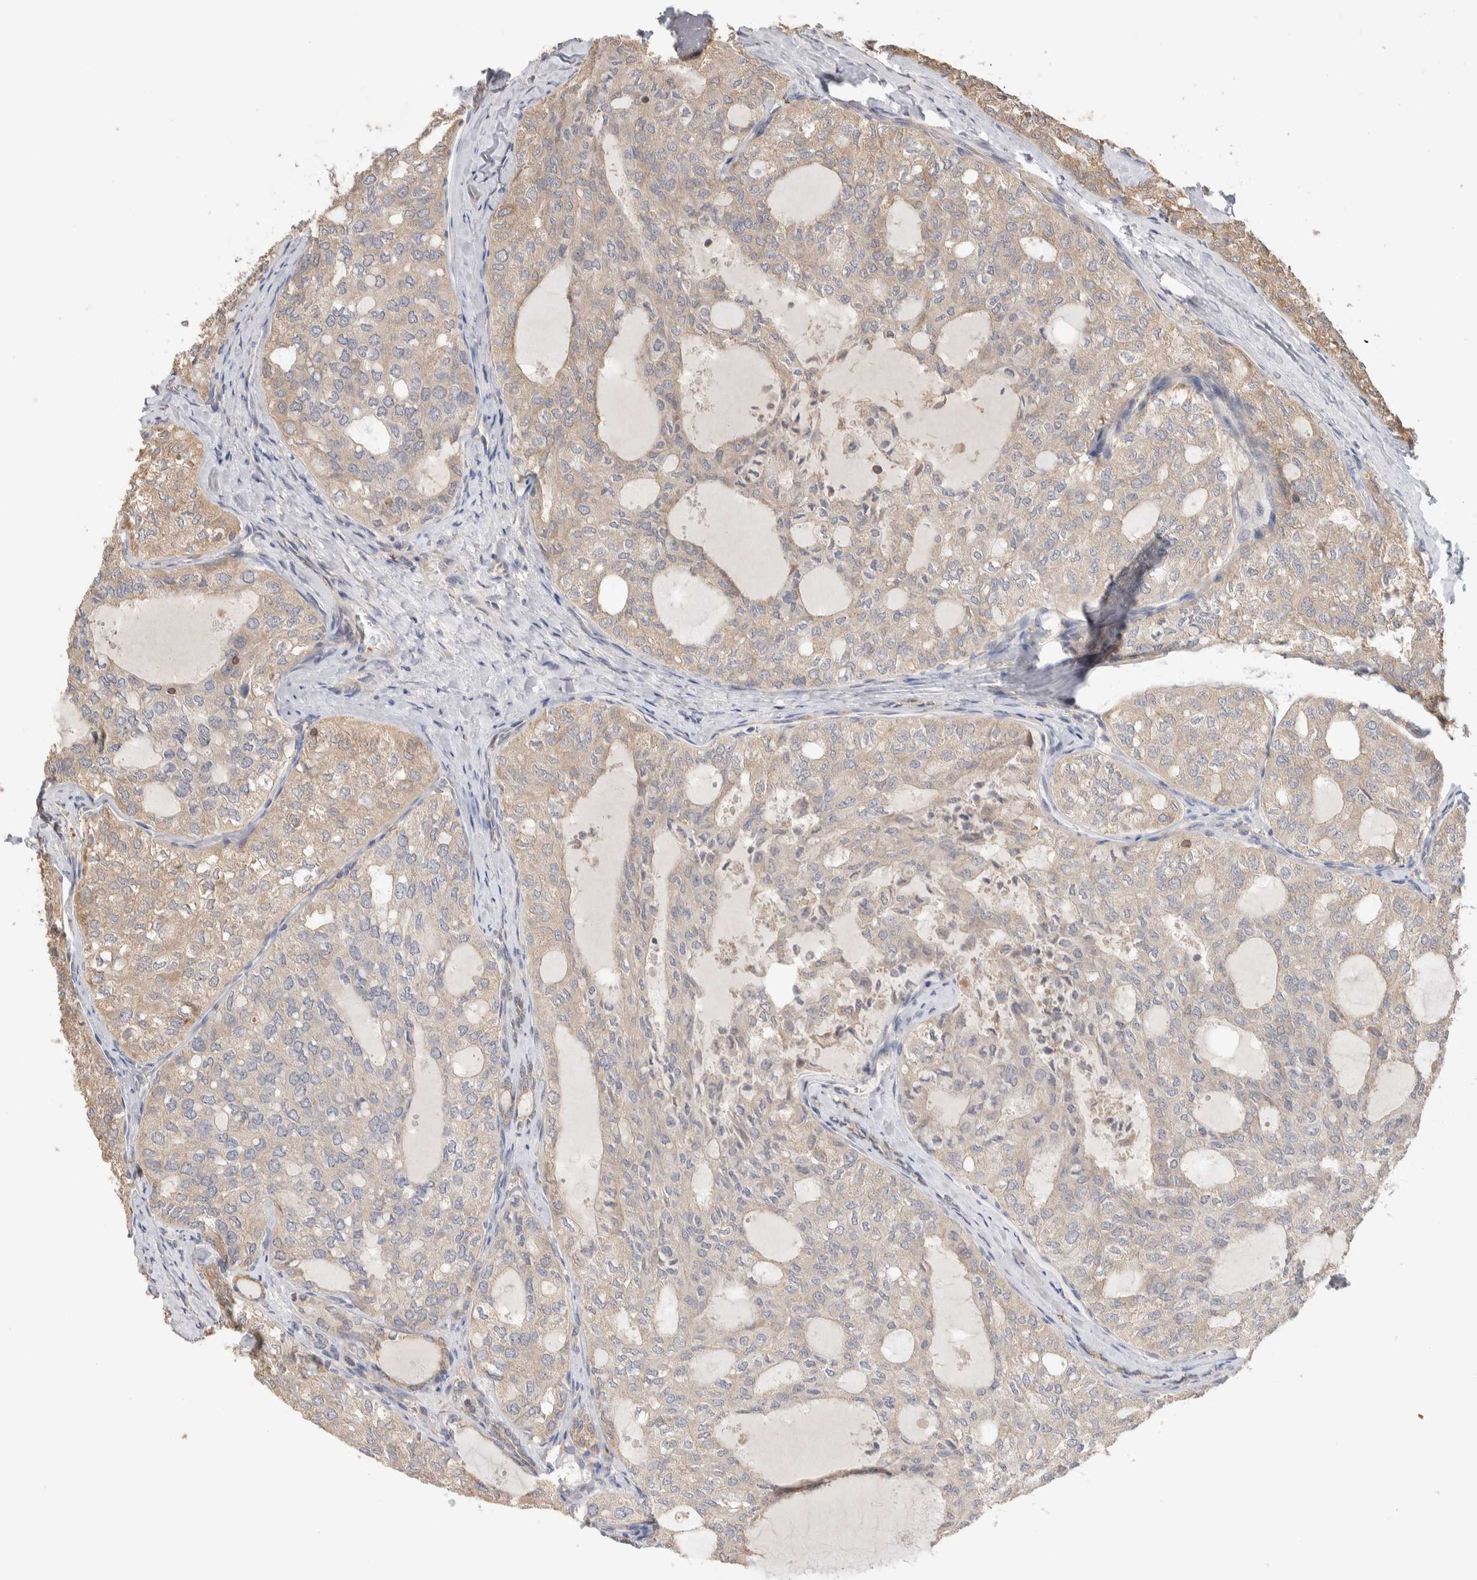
{"staining": {"intensity": "weak", "quantity": "<25%", "location": "cytoplasmic/membranous"}, "tissue": "thyroid cancer", "cell_type": "Tumor cells", "image_type": "cancer", "snomed": [{"axis": "morphology", "description": "Follicular adenoma carcinoma, NOS"}, {"axis": "topography", "description": "Thyroid gland"}], "caption": "This is an immunohistochemistry (IHC) photomicrograph of human thyroid cancer (follicular adenoma carcinoma). There is no positivity in tumor cells.", "gene": "DEPTOR", "patient": {"sex": "male", "age": 75}}